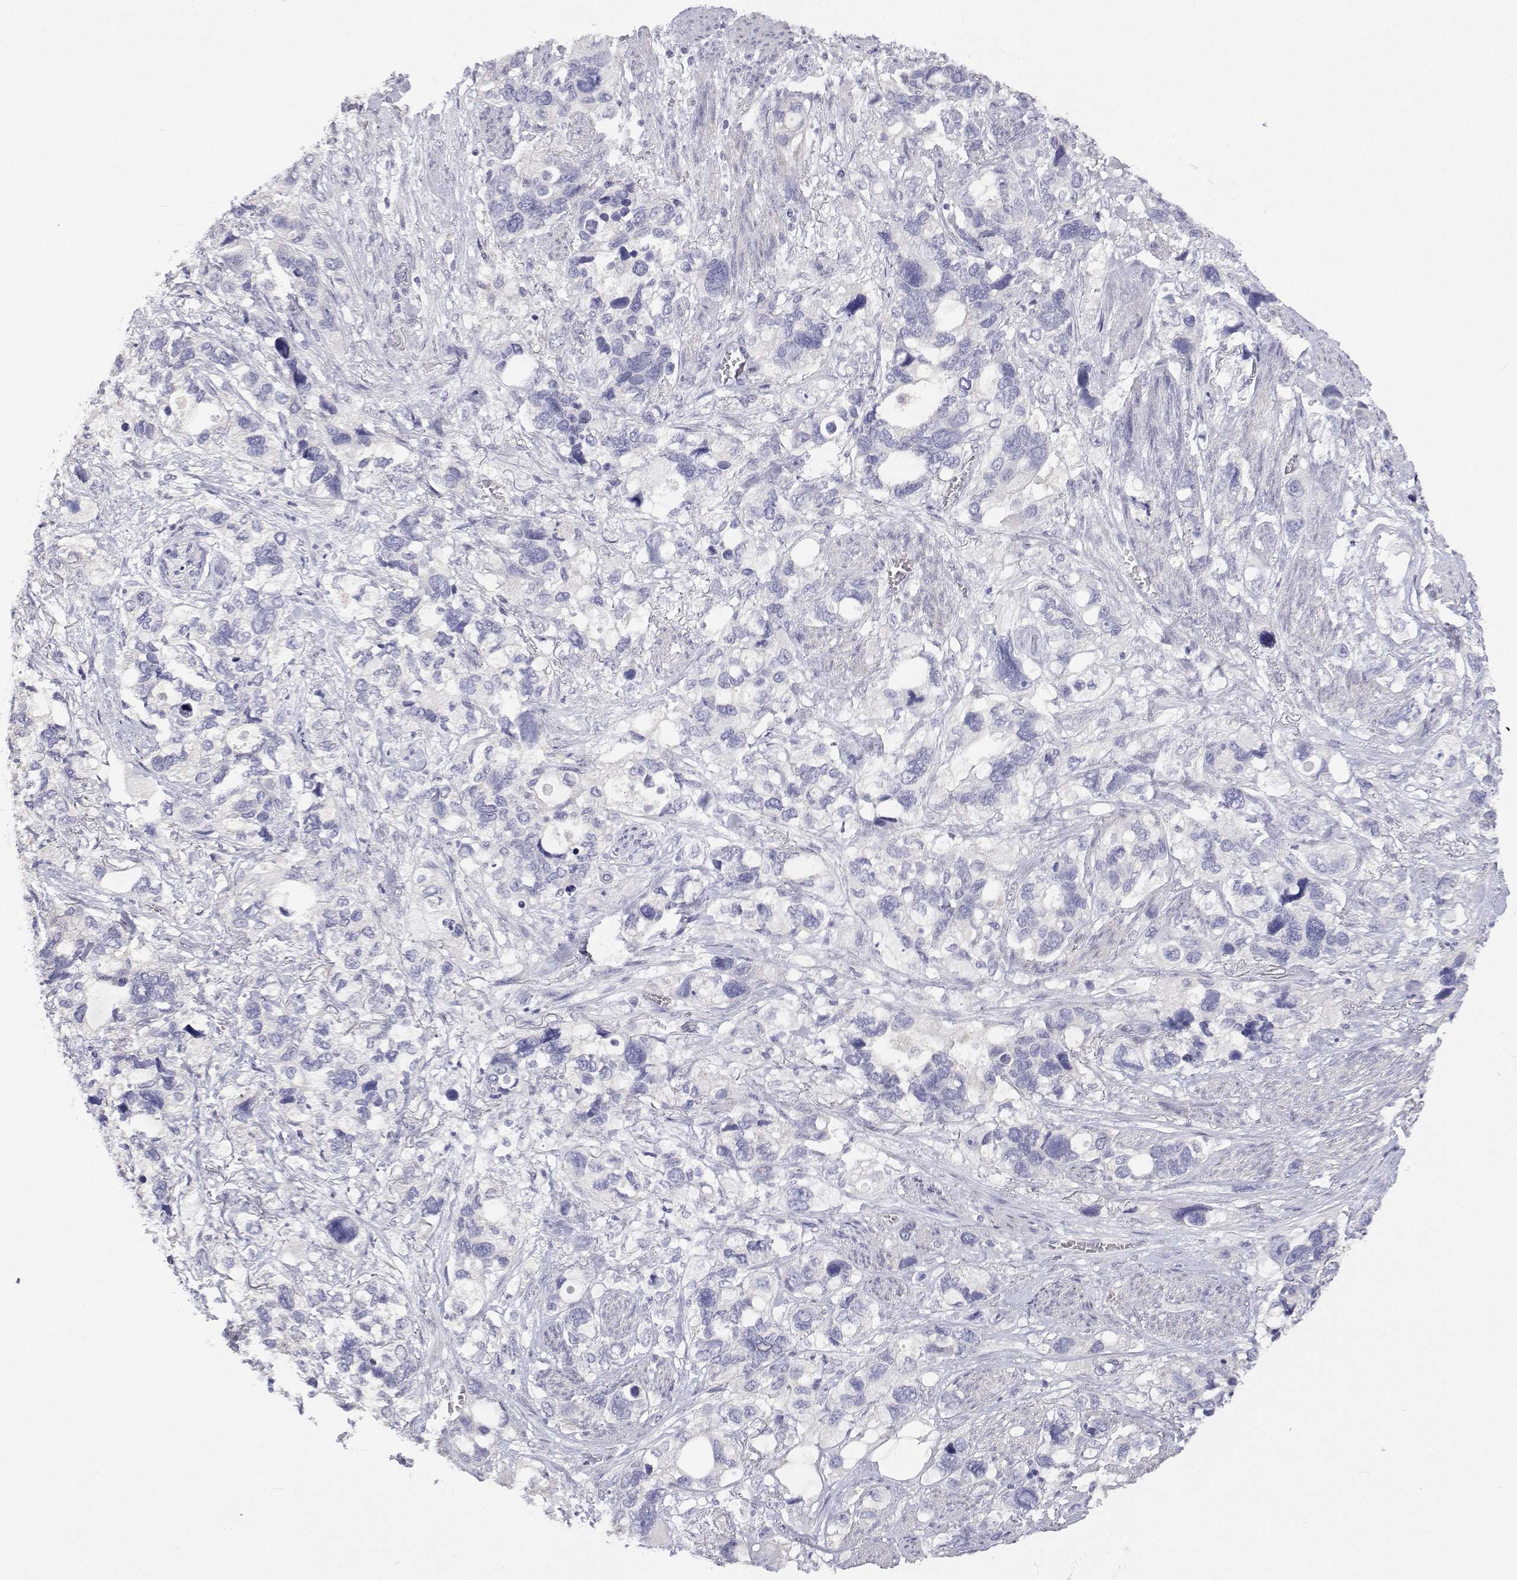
{"staining": {"intensity": "negative", "quantity": "none", "location": "none"}, "tissue": "stomach cancer", "cell_type": "Tumor cells", "image_type": "cancer", "snomed": [{"axis": "morphology", "description": "Adenocarcinoma, NOS"}, {"axis": "topography", "description": "Stomach, upper"}], "caption": "A high-resolution histopathology image shows IHC staining of adenocarcinoma (stomach), which displays no significant expression in tumor cells. Nuclei are stained in blue.", "gene": "ANKRD65", "patient": {"sex": "female", "age": 81}}